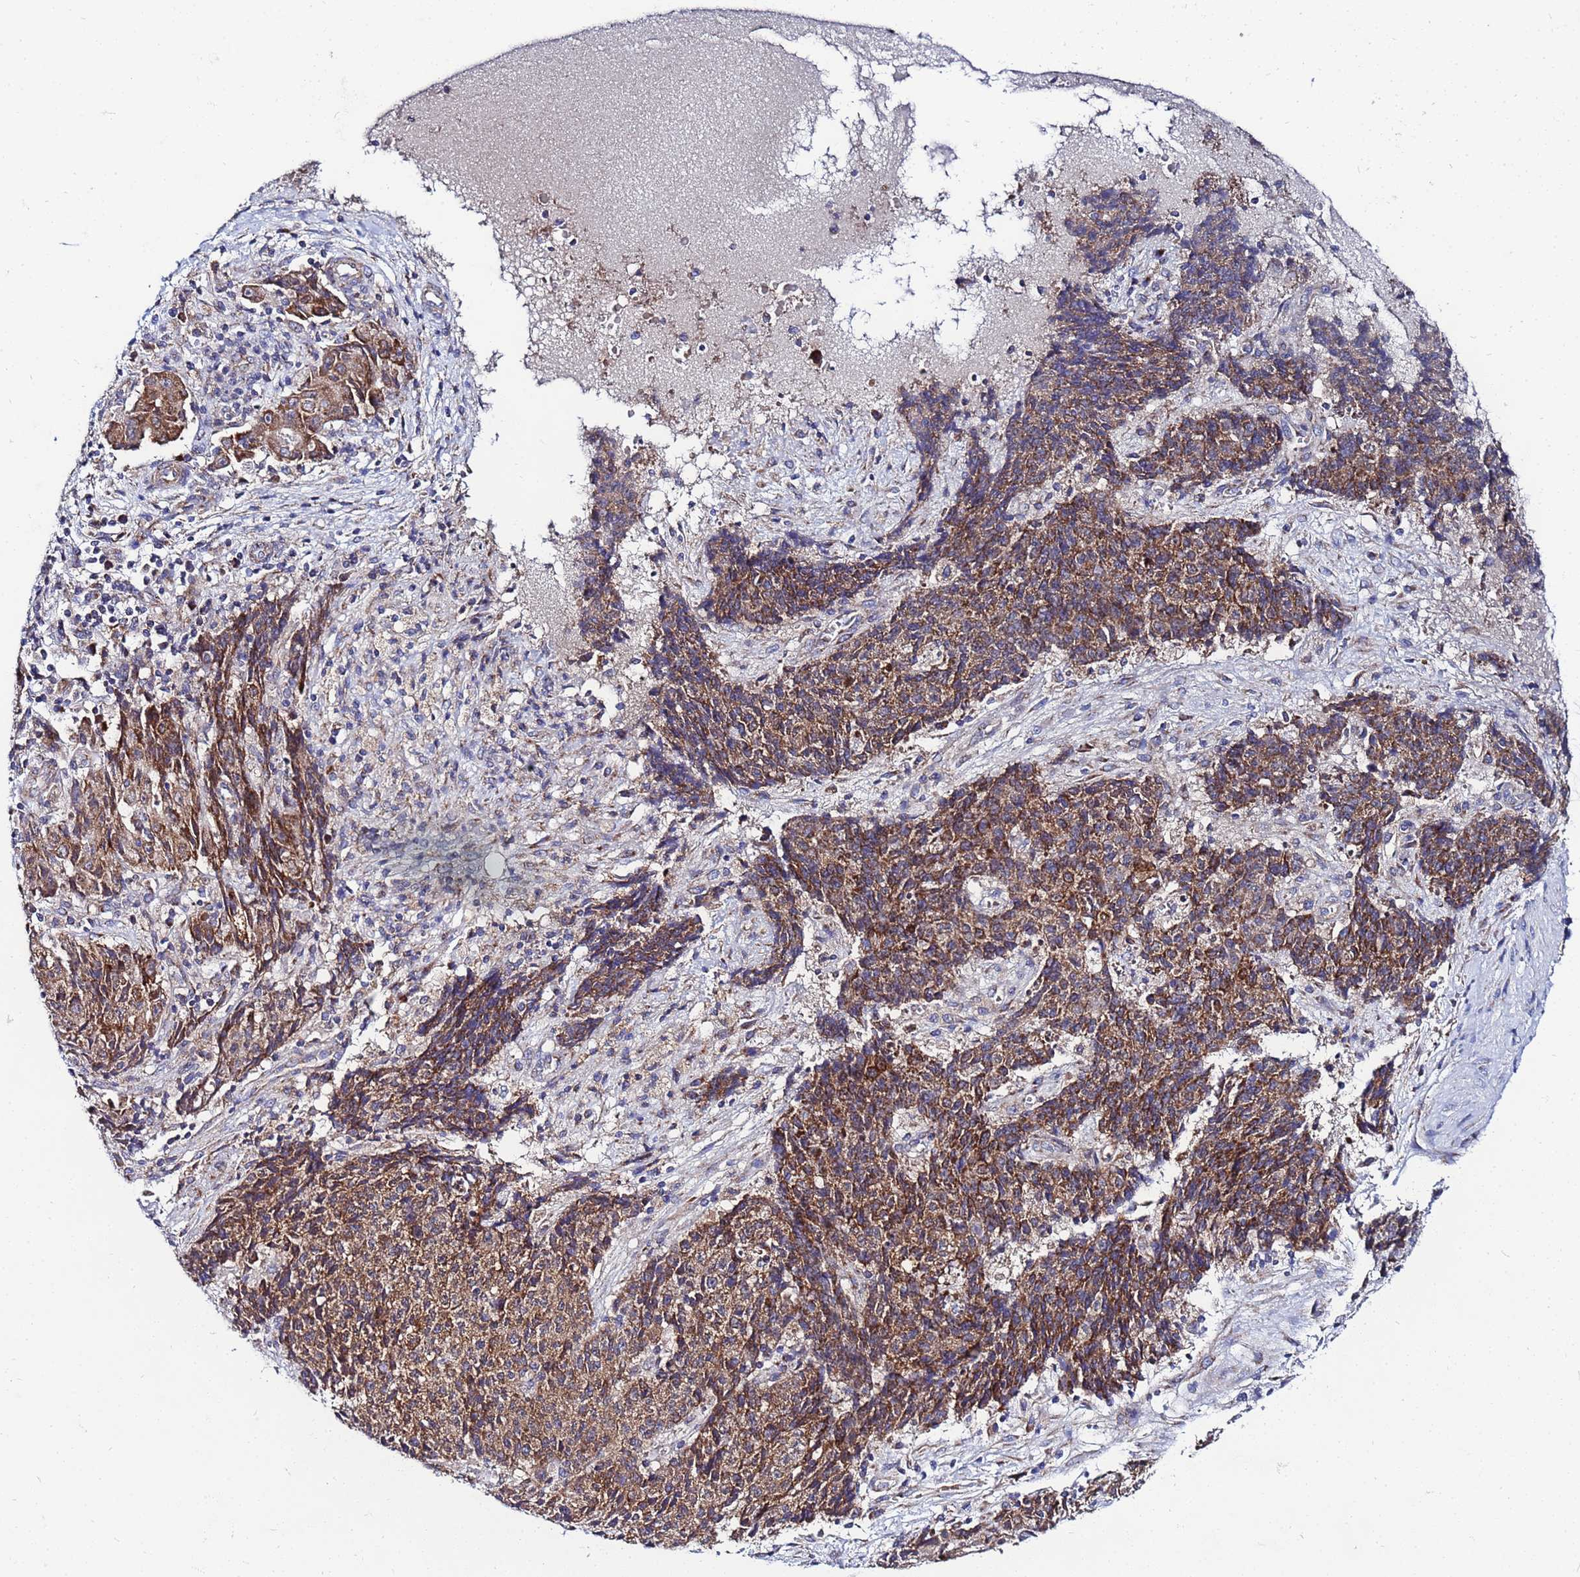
{"staining": {"intensity": "moderate", "quantity": ">75%", "location": "cytoplasmic/membranous"}, "tissue": "ovarian cancer", "cell_type": "Tumor cells", "image_type": "cancer", "snomed": [{"axis": "morphology", "description": "Carcinoma, endometroid"}, {"axis": "topography", "description": "Ovary"}], "caption": "Immunohistochemistry (IHC) micrograph of neoplastic tissue: ovarian cancer stained using IHC demonstrates medium levels of moderate protein expression localized specifically in the cytoplasmic/membranous of tumor cells, appearing as a cytoplasmic/membranous brown color.", "gene": "FAHD2A", "patient": {"sex": "female", "age": 42}}